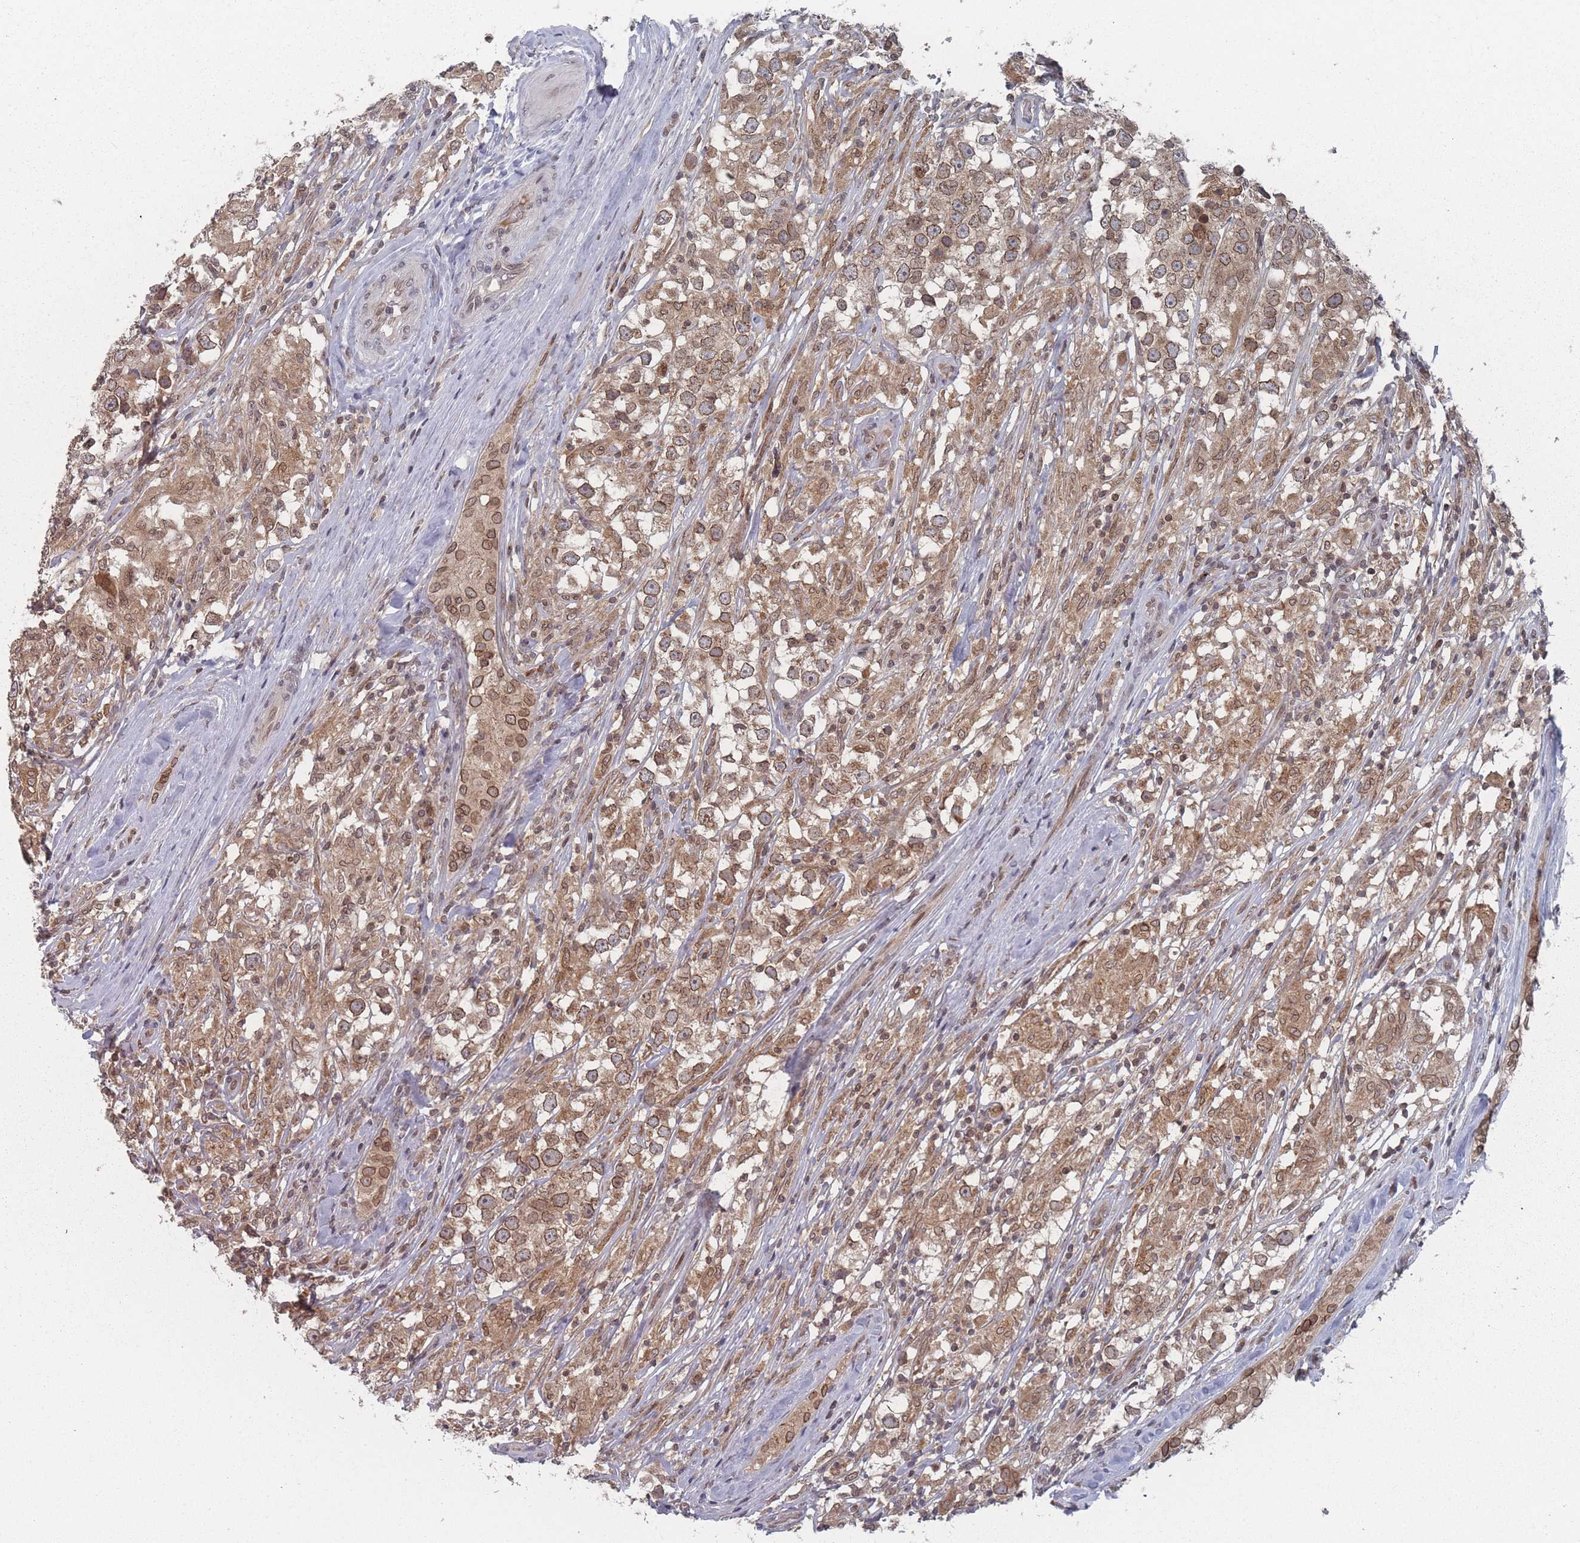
{"staining": {"intensity": "moderate", "quantity": ">75%", "location": "cytoplasmic/membranous,nuclear"}, "tissue": "testis cancer", "cell_type": "Tumor cells", "image_type": "cancer", "snomed": [{"axis": "morphology", "description": "Seminoma, NOS"}, {"axis": "topography", "description": "Testis"}], "caption": "The immunohistochemical stain shows moderate cytoplasmic/membranous and nuclear staining in tumor cells of testis seminoma tissue.", "gene": "TBC1D25", "patient": {"sex": "male", "age": 46}}